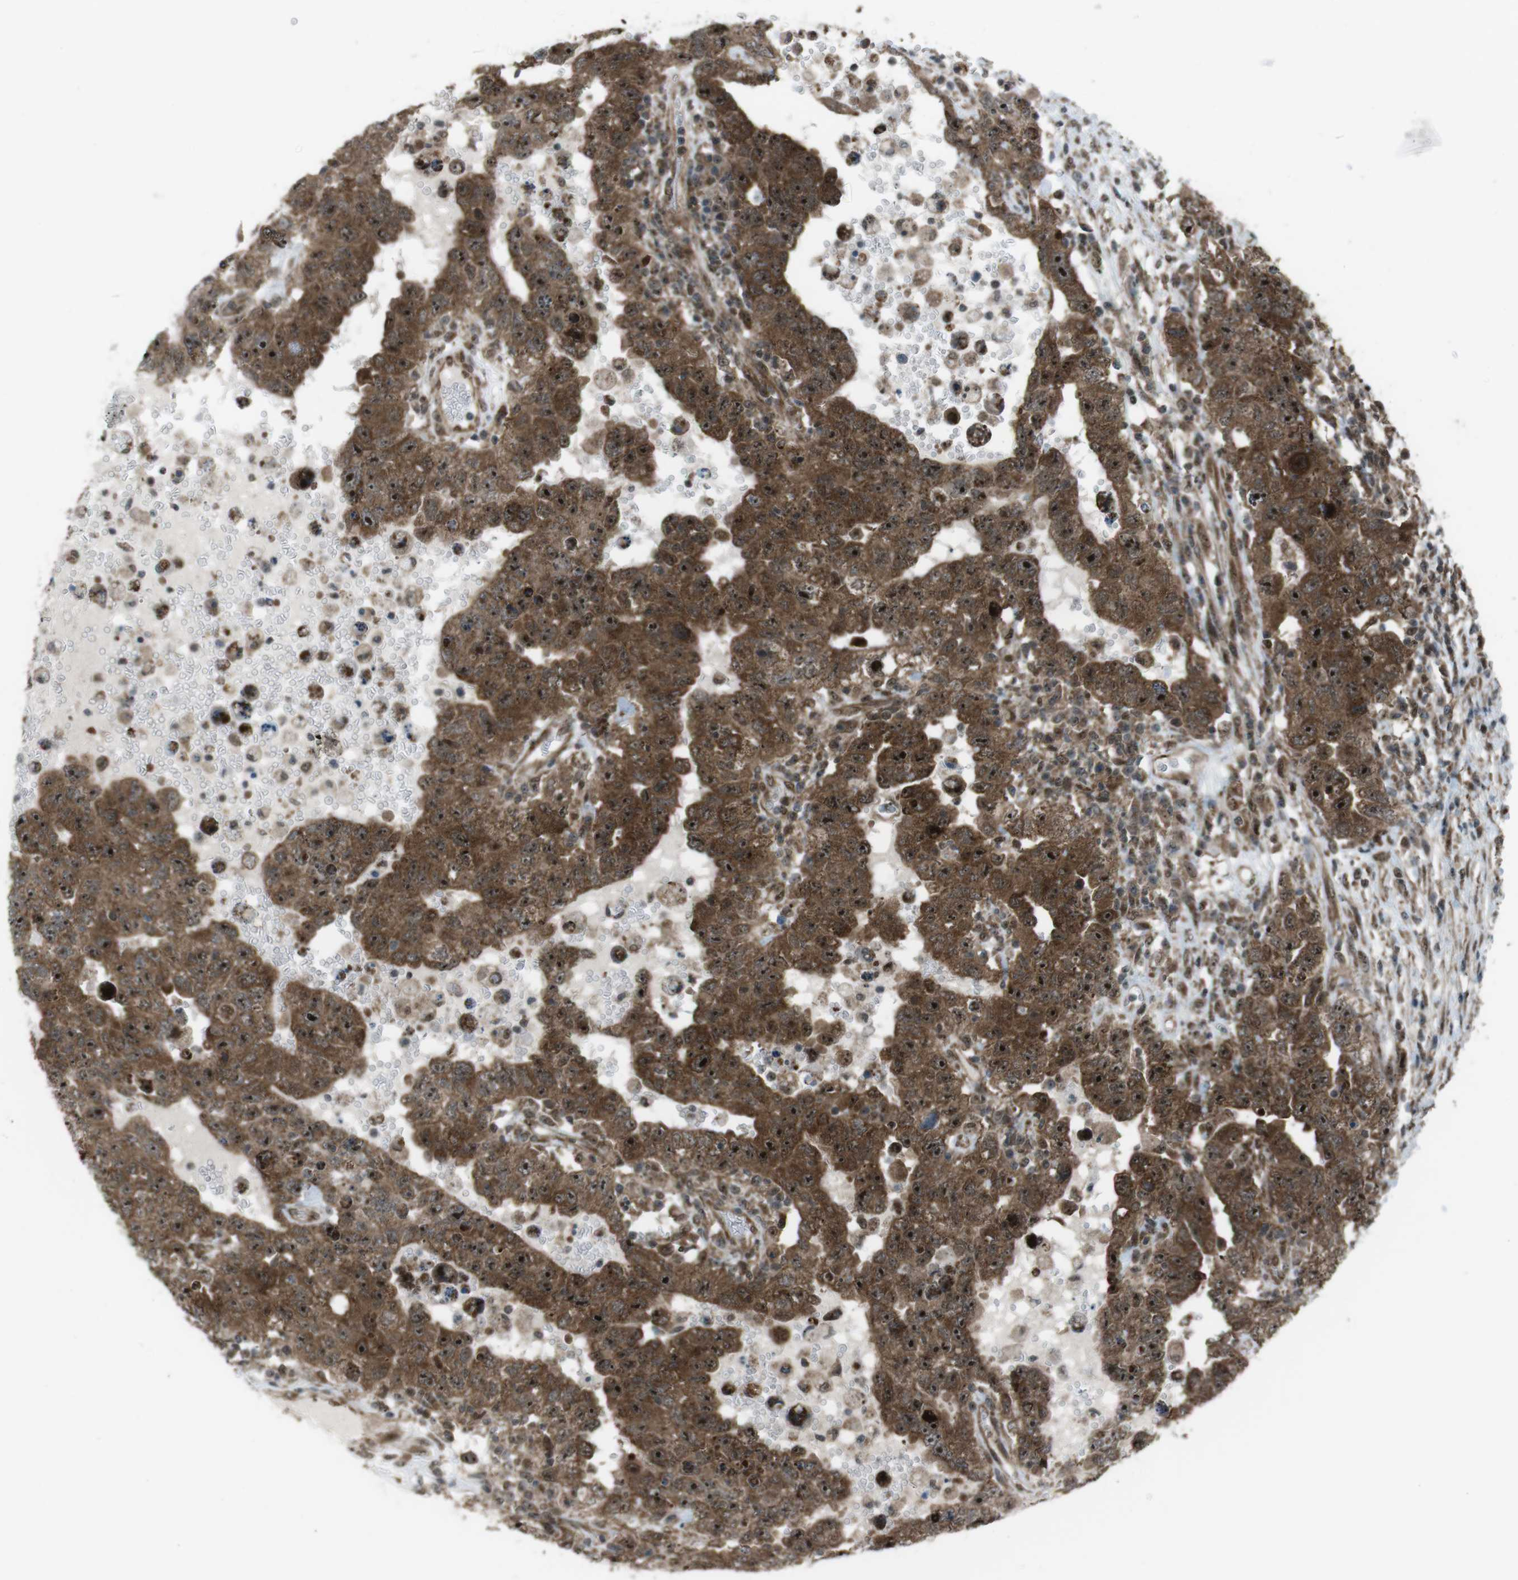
{"staining": {"intensity": "strong", "quantity": ">75%", "location": "cytoplasmic/membranous,nuclear"}, "tissue": "testis cancer", "cell_type": "Tumor cells", "image_type": "cancer", "snomed": [{"axis": "morphology", "description": "Carcinoma, Embryonal, NOS"}, {"axis": "topography", "description": "Testis"}], "caption": "Immunohistochemical staining of testis cancer (embryonal carcinoma) exhibits high levels of strong cytoplasmic/membranous and nuclear protein staining in approximately >75% of tumor cells.", "gene": "CSNK1D", "patient": {"sex": "male", "age": 26}}